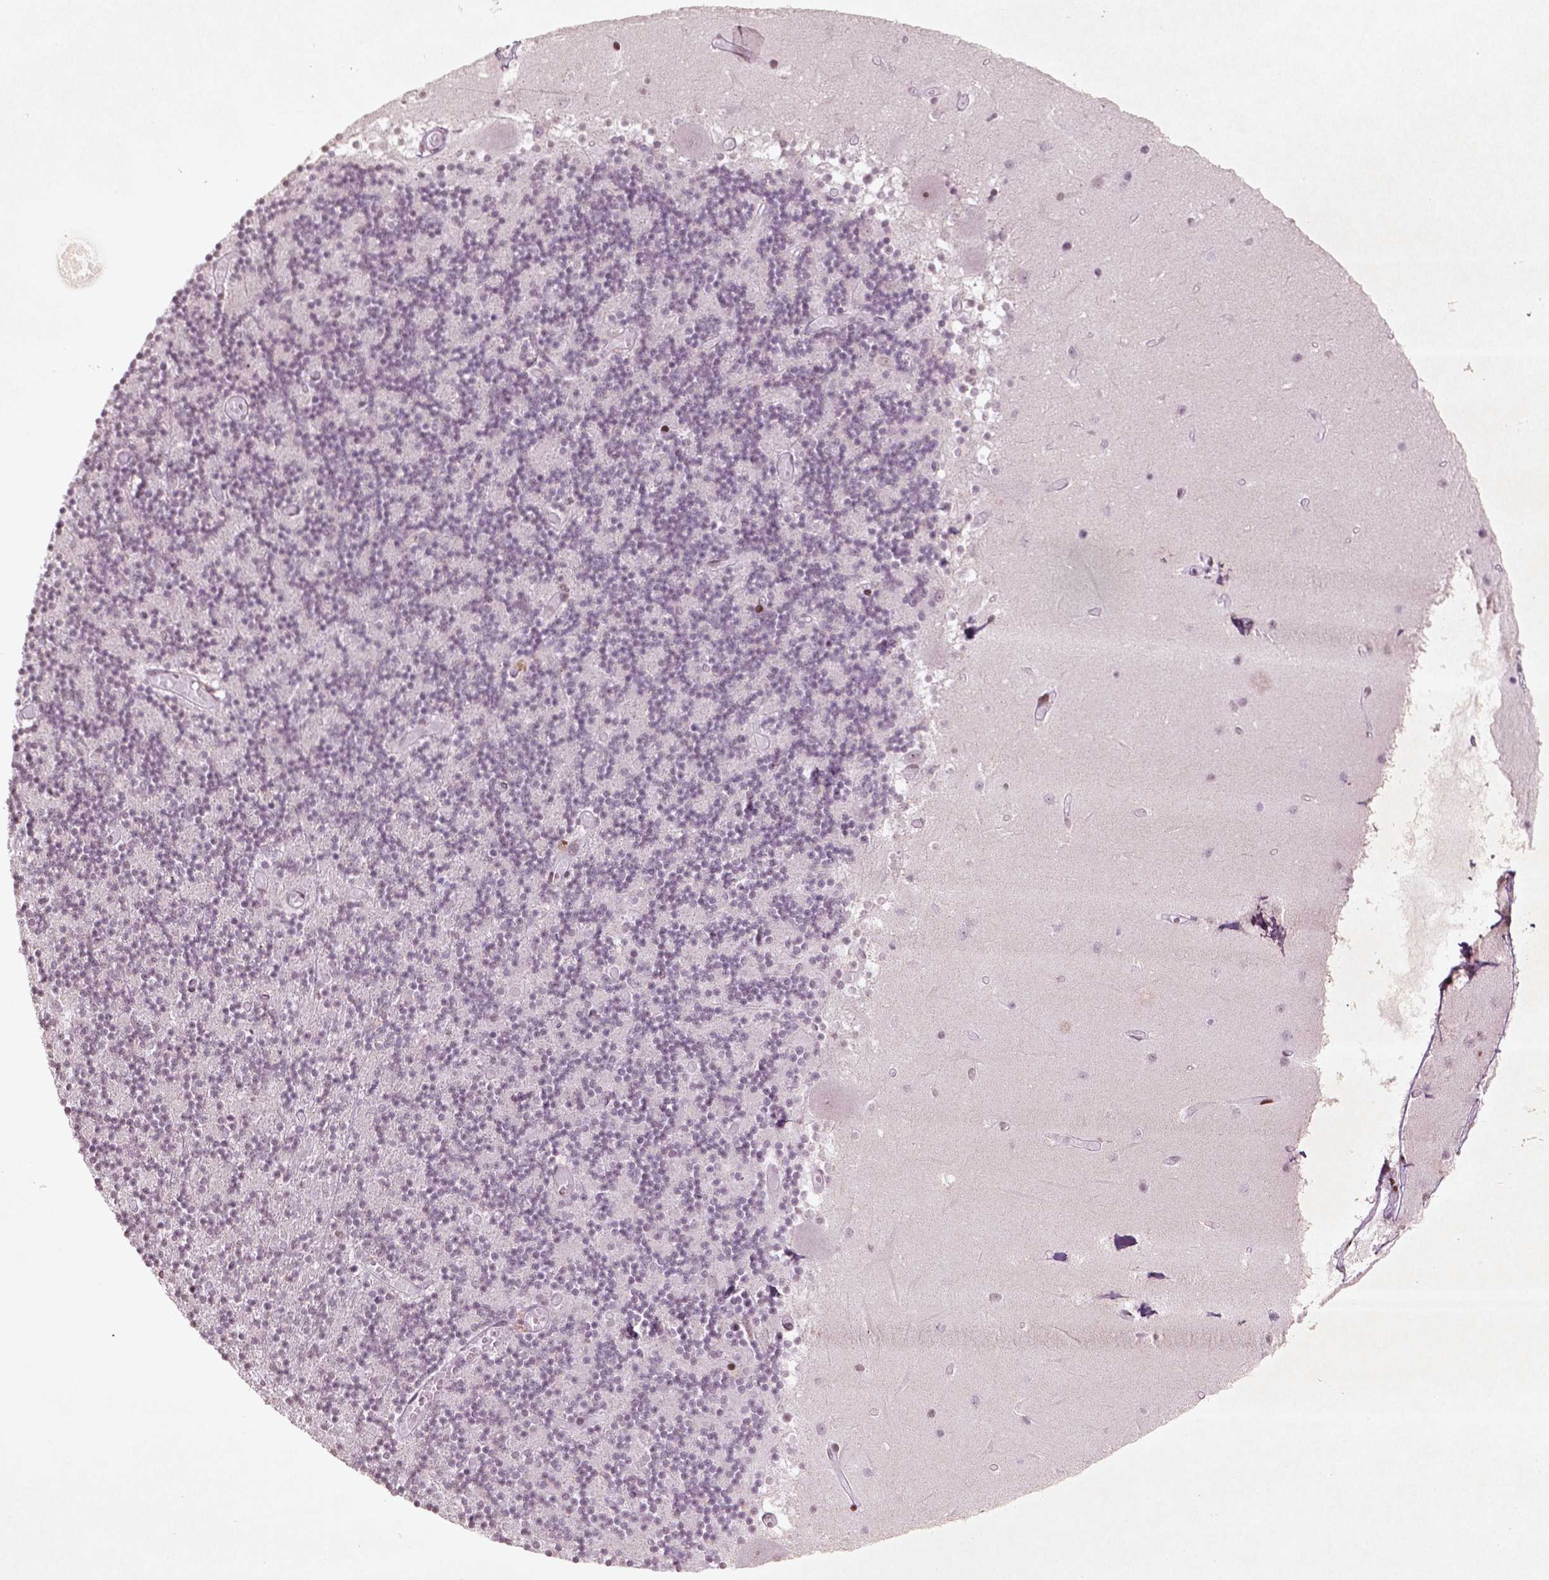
{"staining": {"intensity": "weak", "quantity": "25%-75%", "location": "cytoplasmic/membranous"}, "tissue": "cerebellum", "cell_type": "Cells in granular layer", "image_type": "normal", "snomed": [{"axis": "morphology", "description": "Normal tissue, NOS"}, {"axis": "topography", "description": "Cerebellum"}], "caption": "Immunohistochemistry micrograph of normal human cerebellum stained for a protein (brown), which shows low levels of weak cytoplasmic/membranous expression in about 25%-75% of cells in granular layer.", "gene": "HMG20B", "patient": {"sex": "female", "age": 28}}